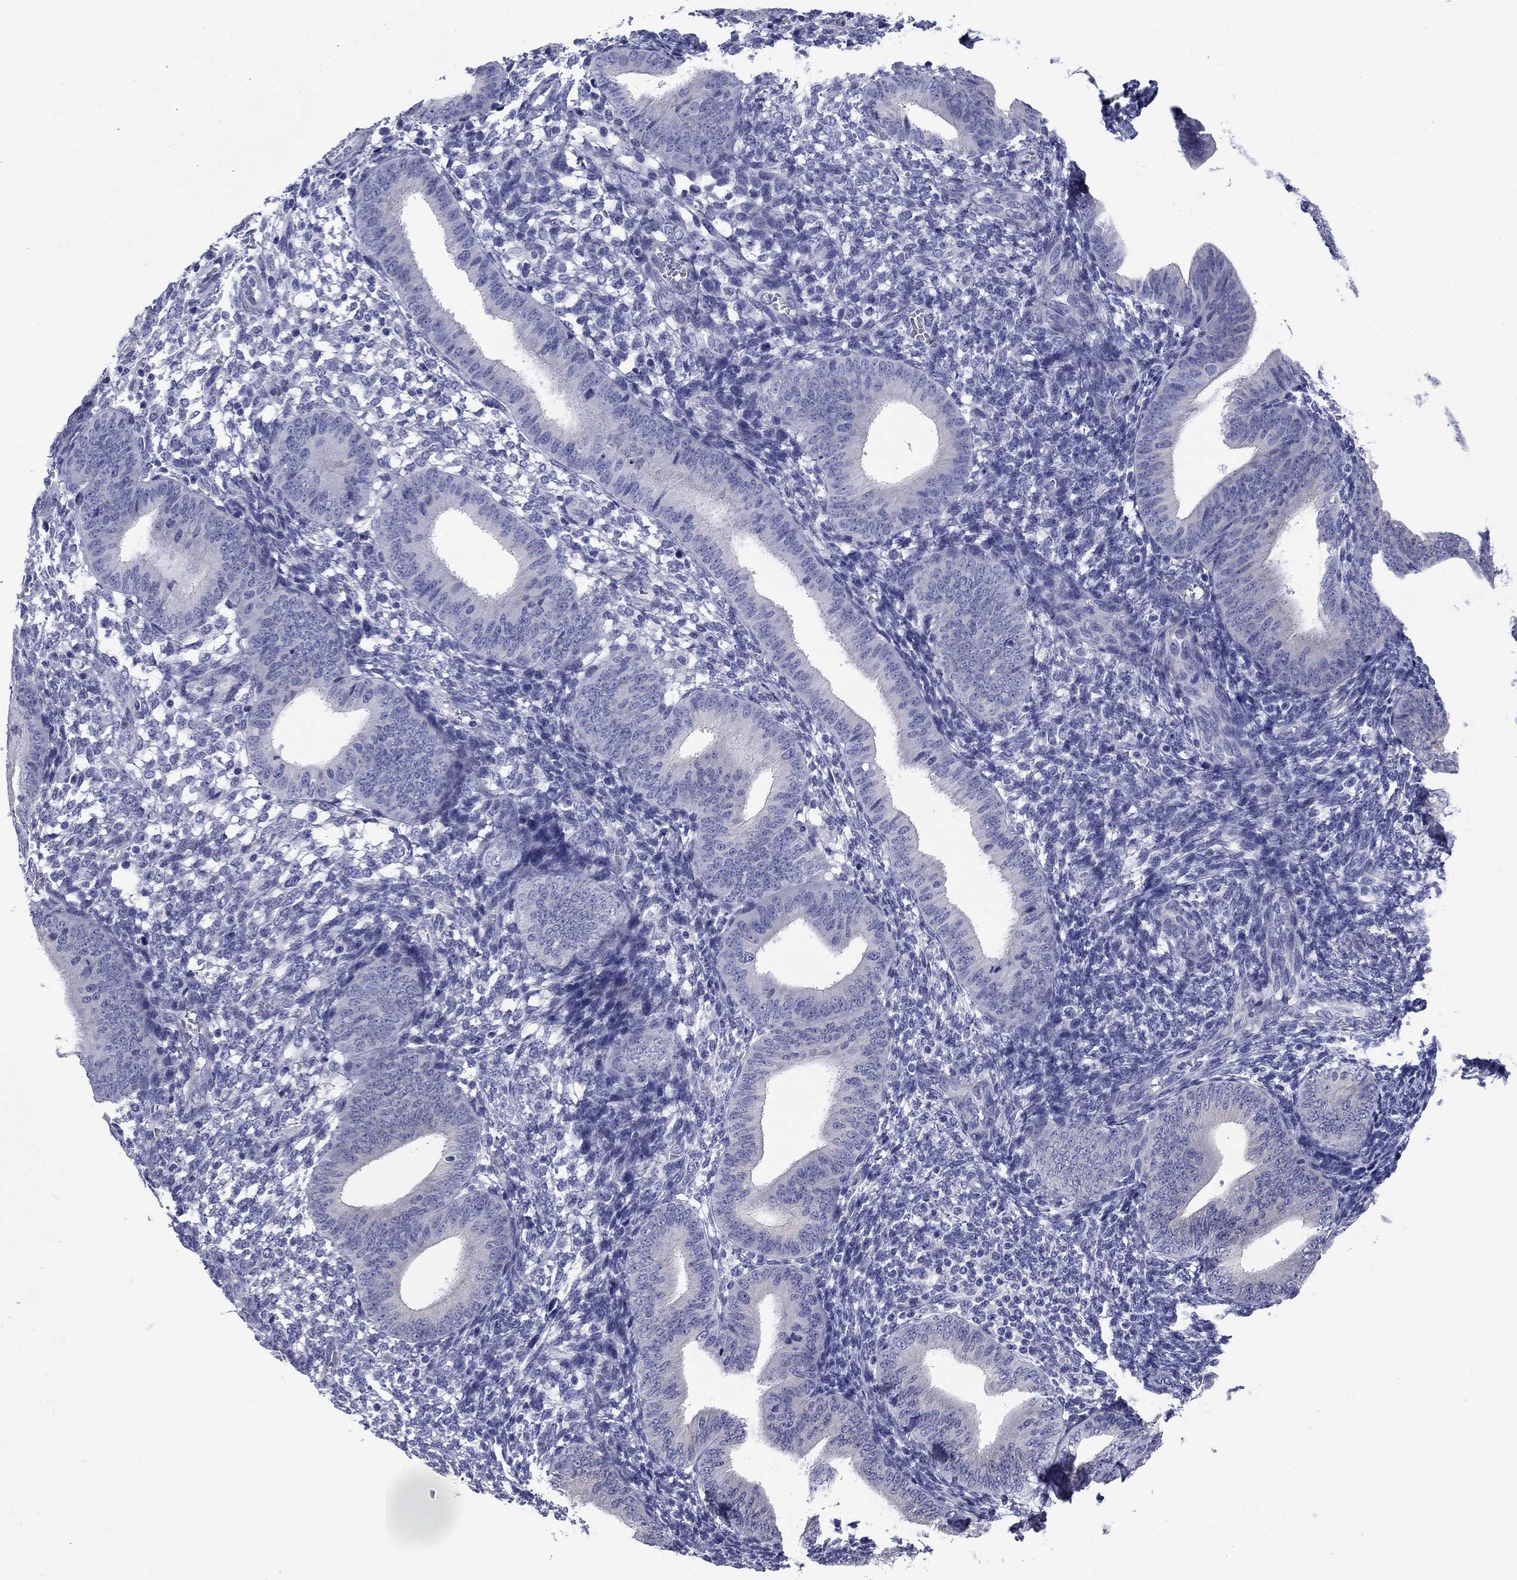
{"staining": {"intensity": "negative", "quantity": "none", "location": "none"}, "tissue": "endometrium", "cell_type": "Cells in endometrial stroma", "image_type": "normal", "snomed": [{"axis": "morphology", "description": "Normal tissue, NOS"}, {"axis": "topography", "description": "Endometrium"}], "caption": "This is a image of immunohistochemistry staining of normal endometrium, which shows no expression in cells in endometrial stroma. Nuclei are stained in blue.", "gene": "PRKCG", "patient": {"sex": "female", "age": 39}}